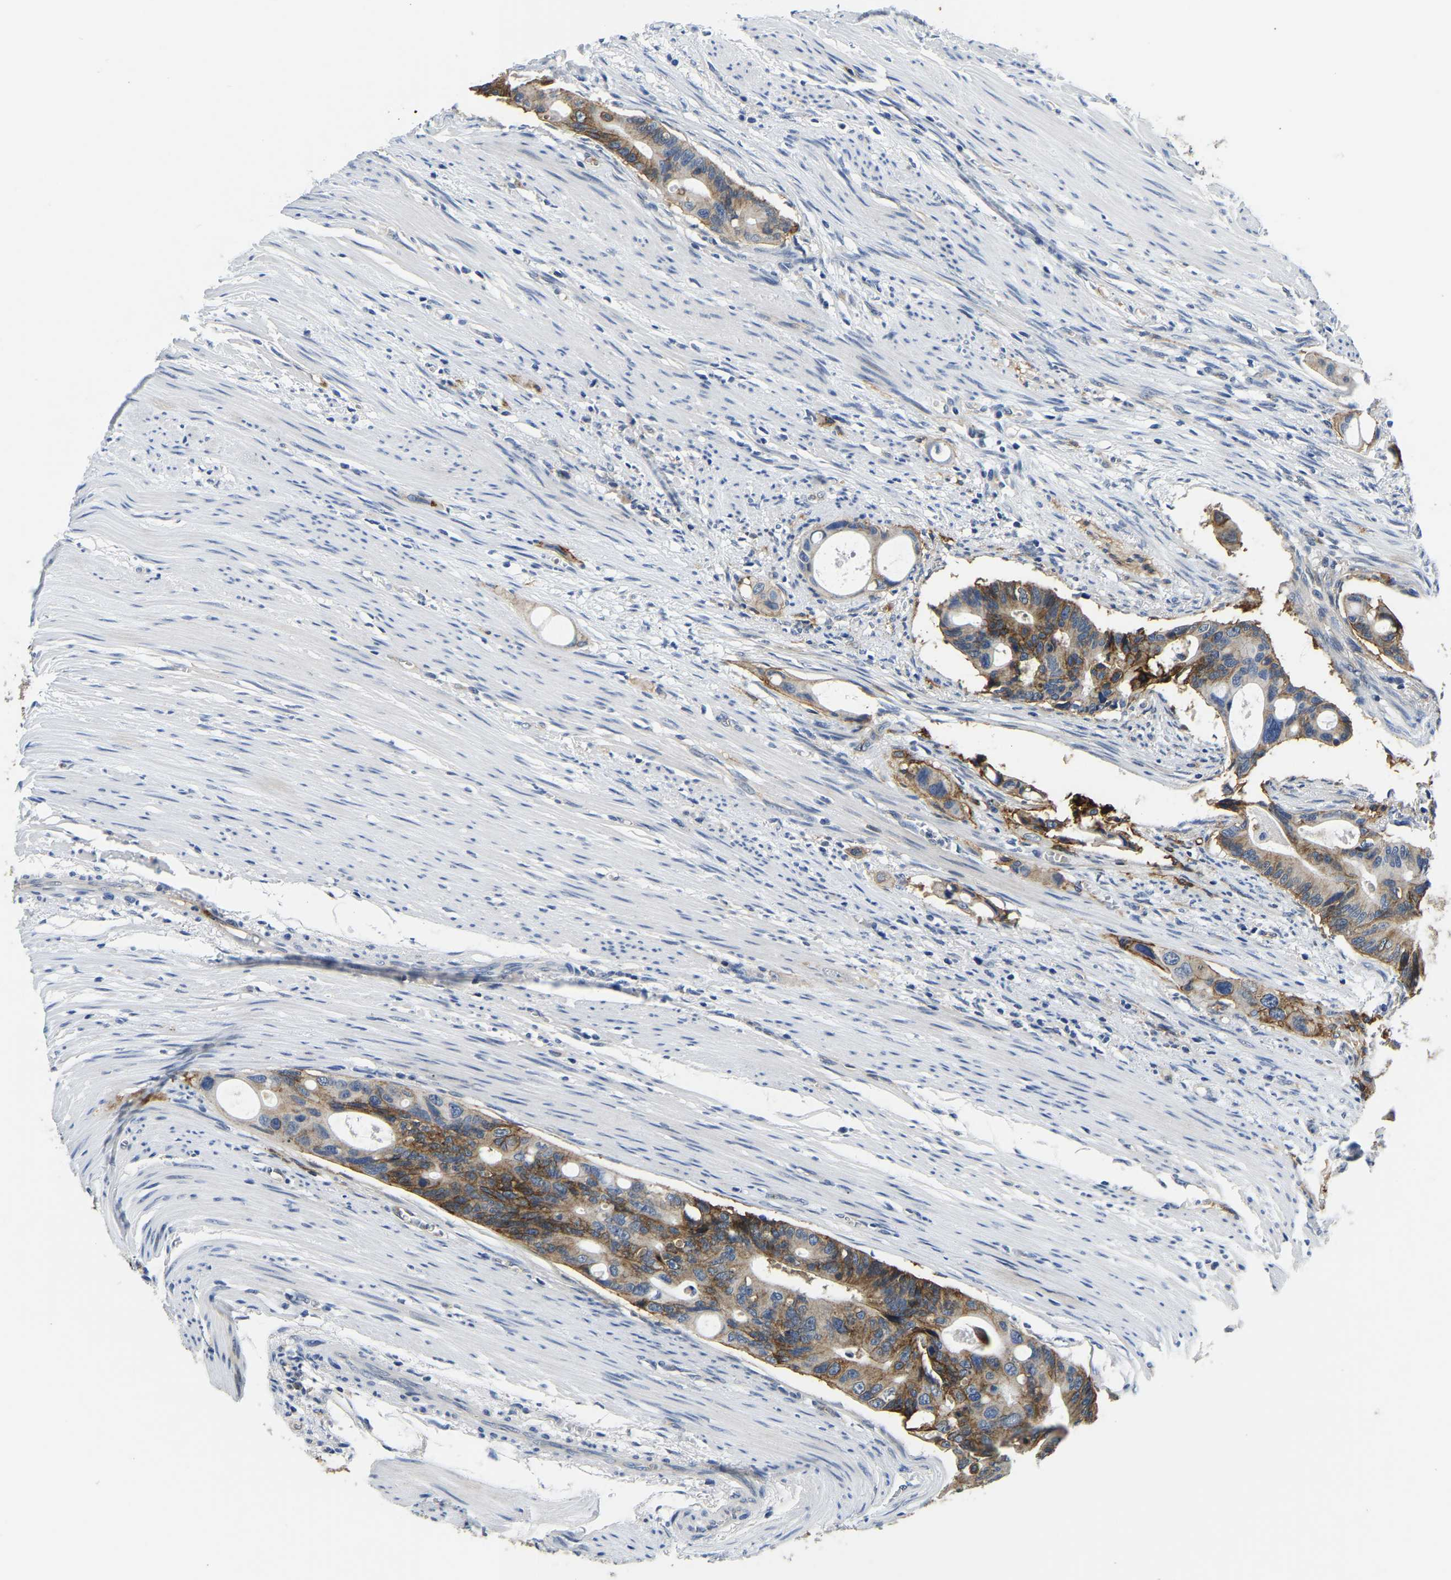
{"staining": {"intensity": "moderate", "quantity": ">75%", "location": "cytoplasmic/membranous"}, "tissue": "colorectal cancer", "cell_type": "Tumor cells", "image_type": "cancer", "snomed": [{"axis": "morphology", "description": "Adenocarcinoma, NOS"}, {"axis": "topography", "description": "Colon"}], "caption": "Immunohistochemistry (IHC) of colorectal cancer (adenocarcinoma) exhibits medium levels of moderate cytoplasmic/membranous expression in about >75% of tumor cells.", "gene": "ITGA2", "patient": {"sex": "female", "age": 57}}